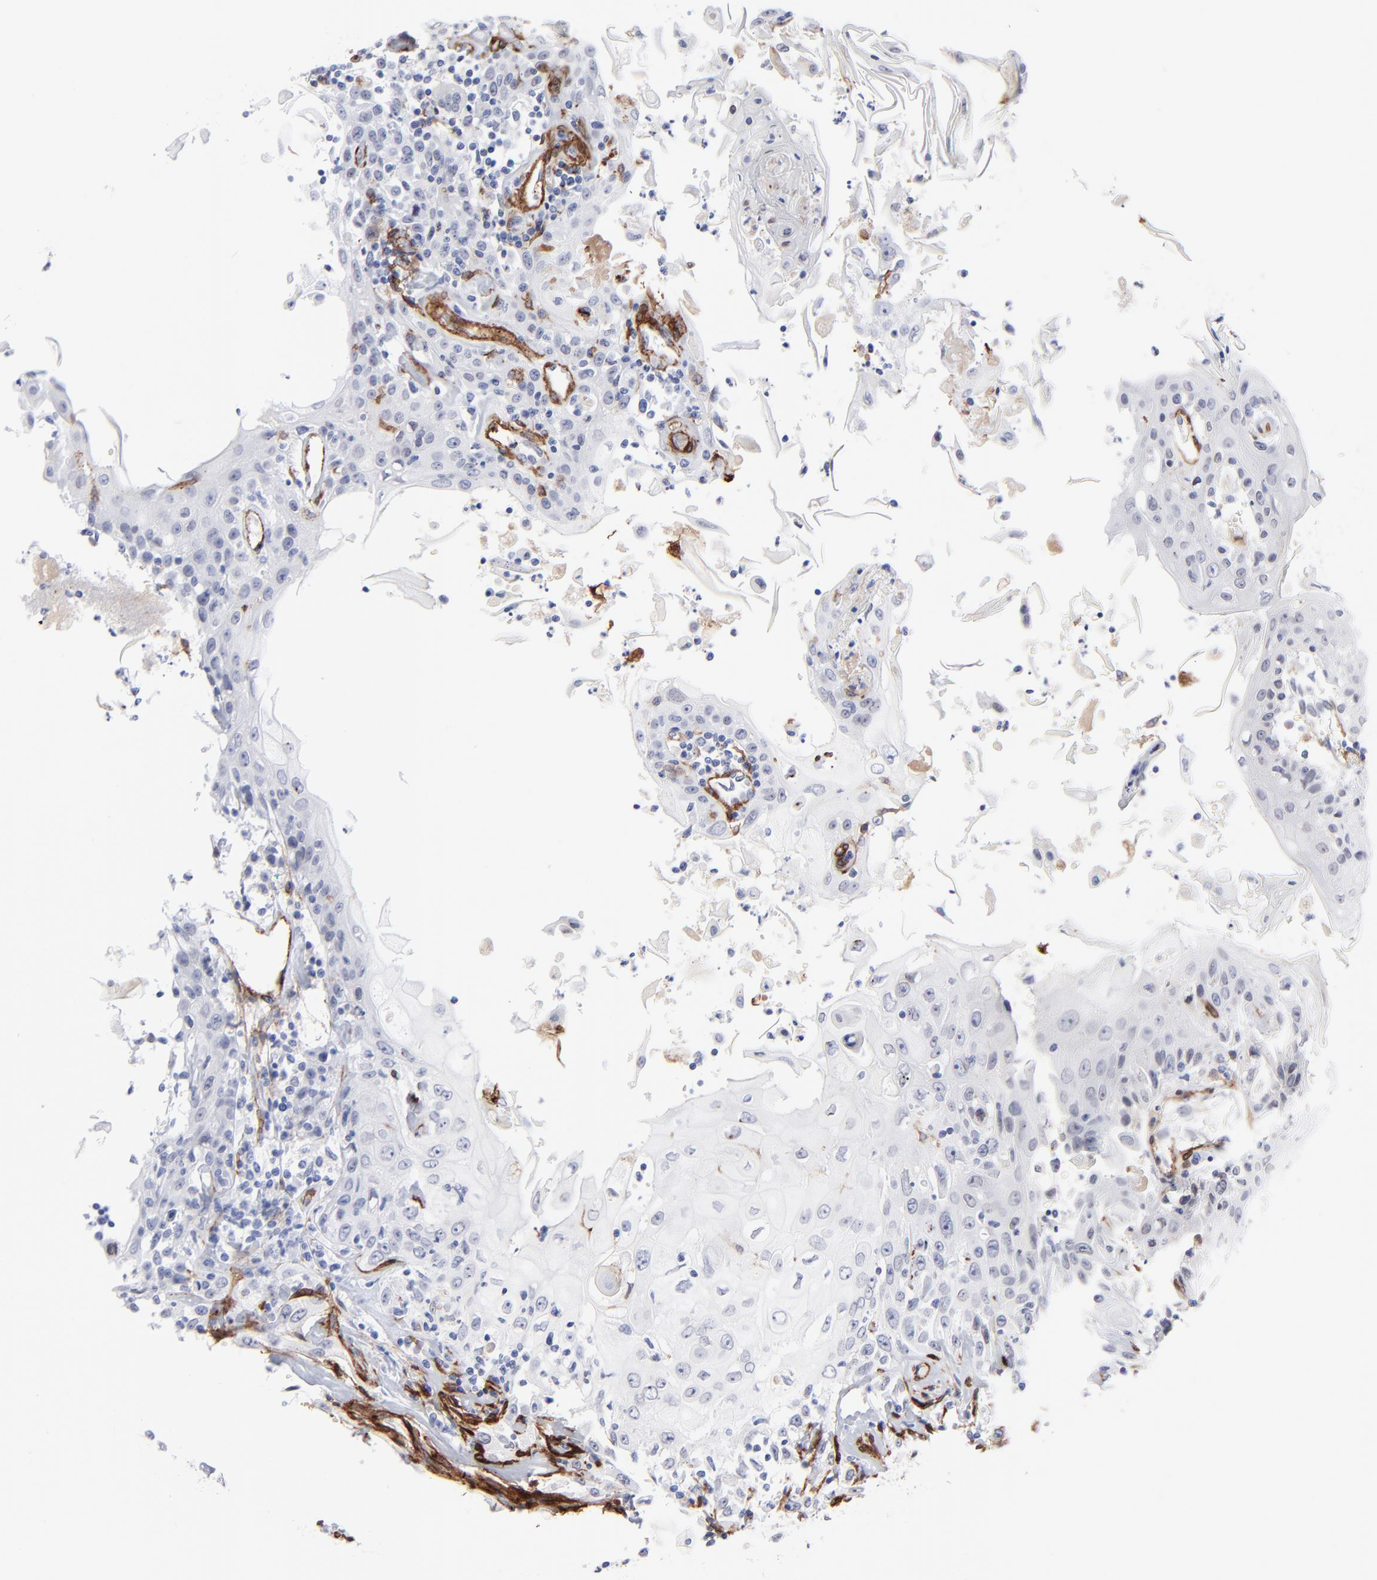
{"staining": {"intensity": "negative", "quantity": "none", "location": "none"}, "tissue": "head and neck cancer", "cell_type": "Tumor cells", "image_type": "cancer", "snomed": [{"axis": "morphology", "description": "Squamous cell carcinoma, NOS"}, {"axis": "topography", "description": "Oral tissue"}, {"axis": "topography", "description": "Head-Neck"}], "caption": "This is a image of immunohistochemistry (IHC) staining of head and neck squamous cell carcinoma, which shows no positivity in tumor cells.", "gene": "PDGFRB", "patient": {"sex": "female", "age": 76}}